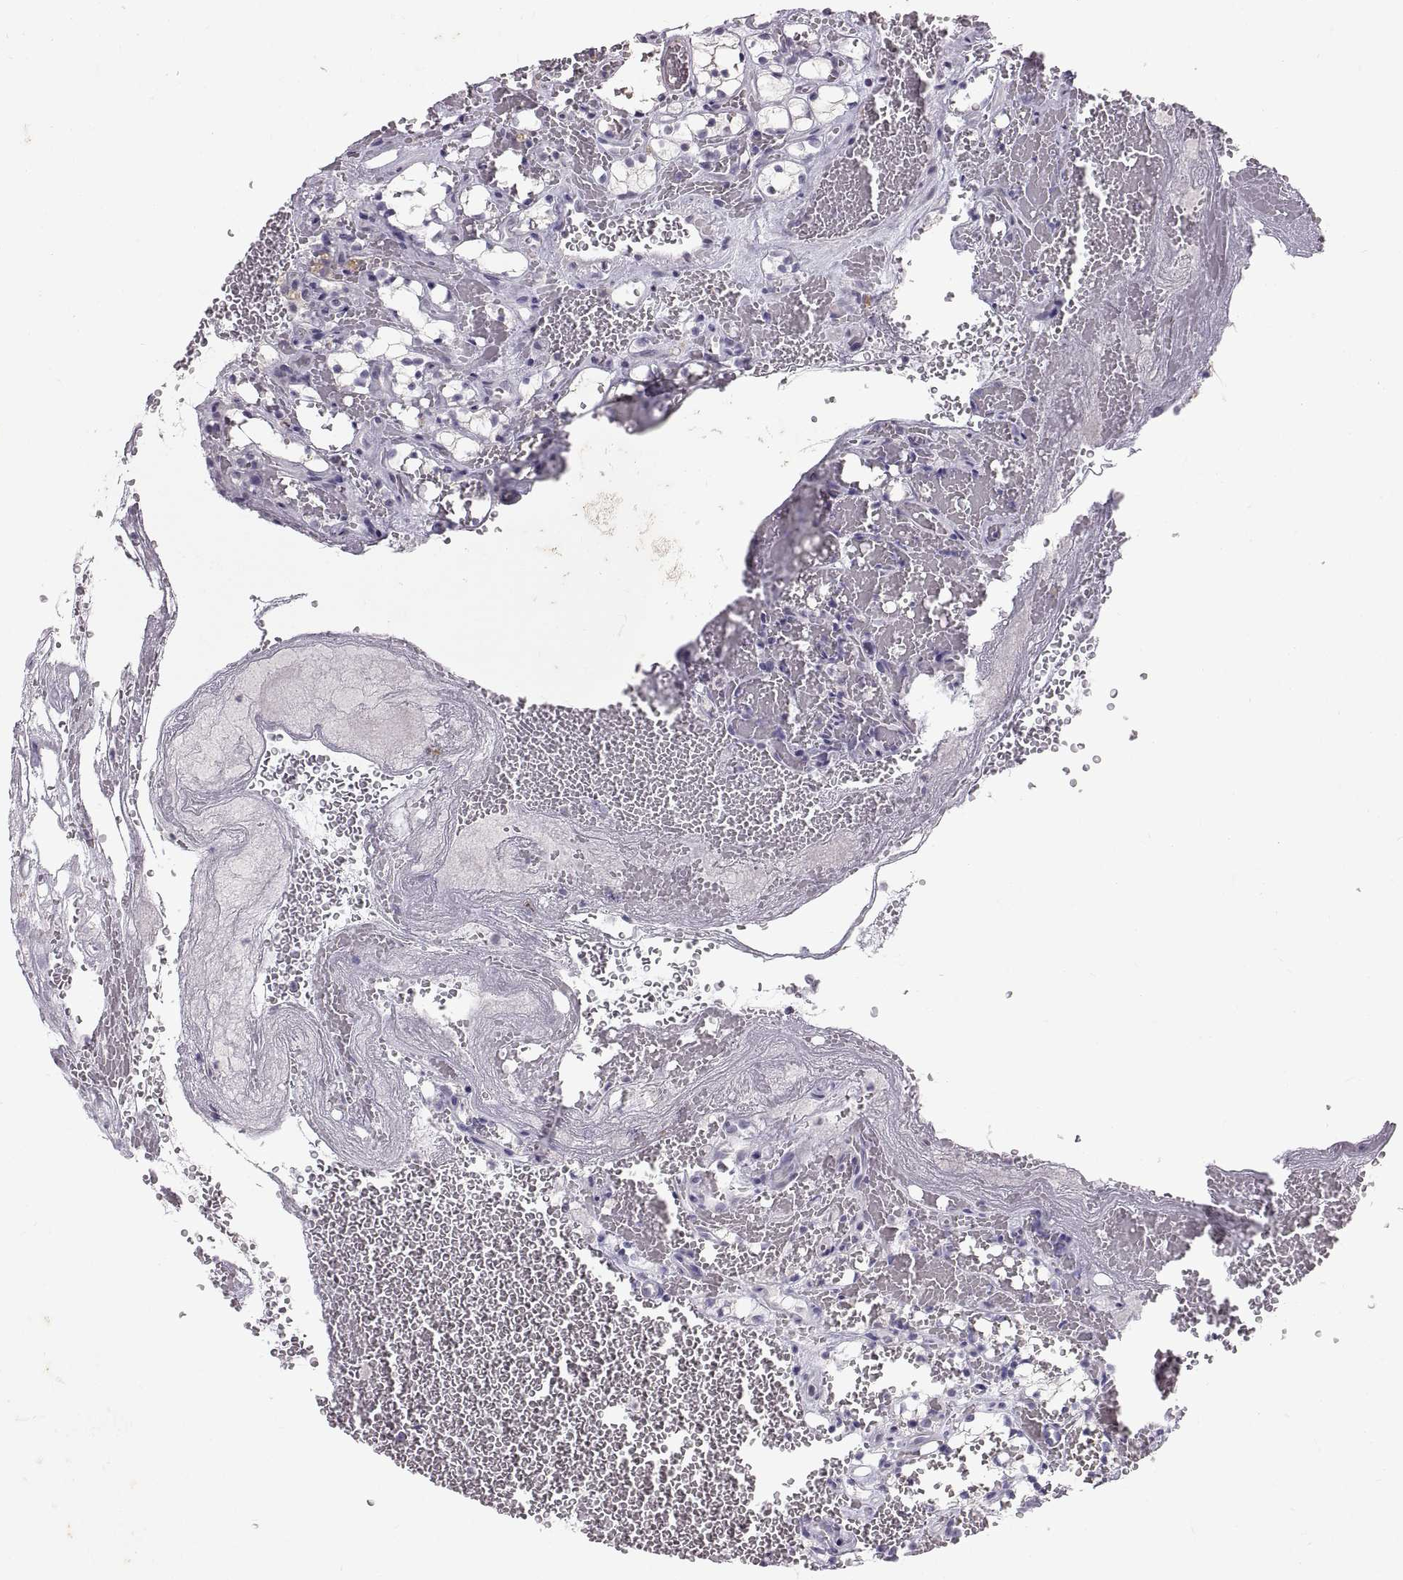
{"staining": {"intensity": "negative", "quantity": "none", "location": "none"}, "tissue": "renal cancer", "cell_type": "Tumor cells", "image_type": "cancer", "snomed": [{"axis": "morphology", "description": "Adenocarcinoma, NOS"}, {"axis": "topography", "description": "Kidney"}], "caption": "This histopathology image is of adenocarcinoma (renal) stained with immunohistochemistry to label a protein in brown with the nuclei are counter-stained blue. There is no expression in tumor cells.", "gene": "SPACDR", "patient": {"sex": "female", "age": 69}}